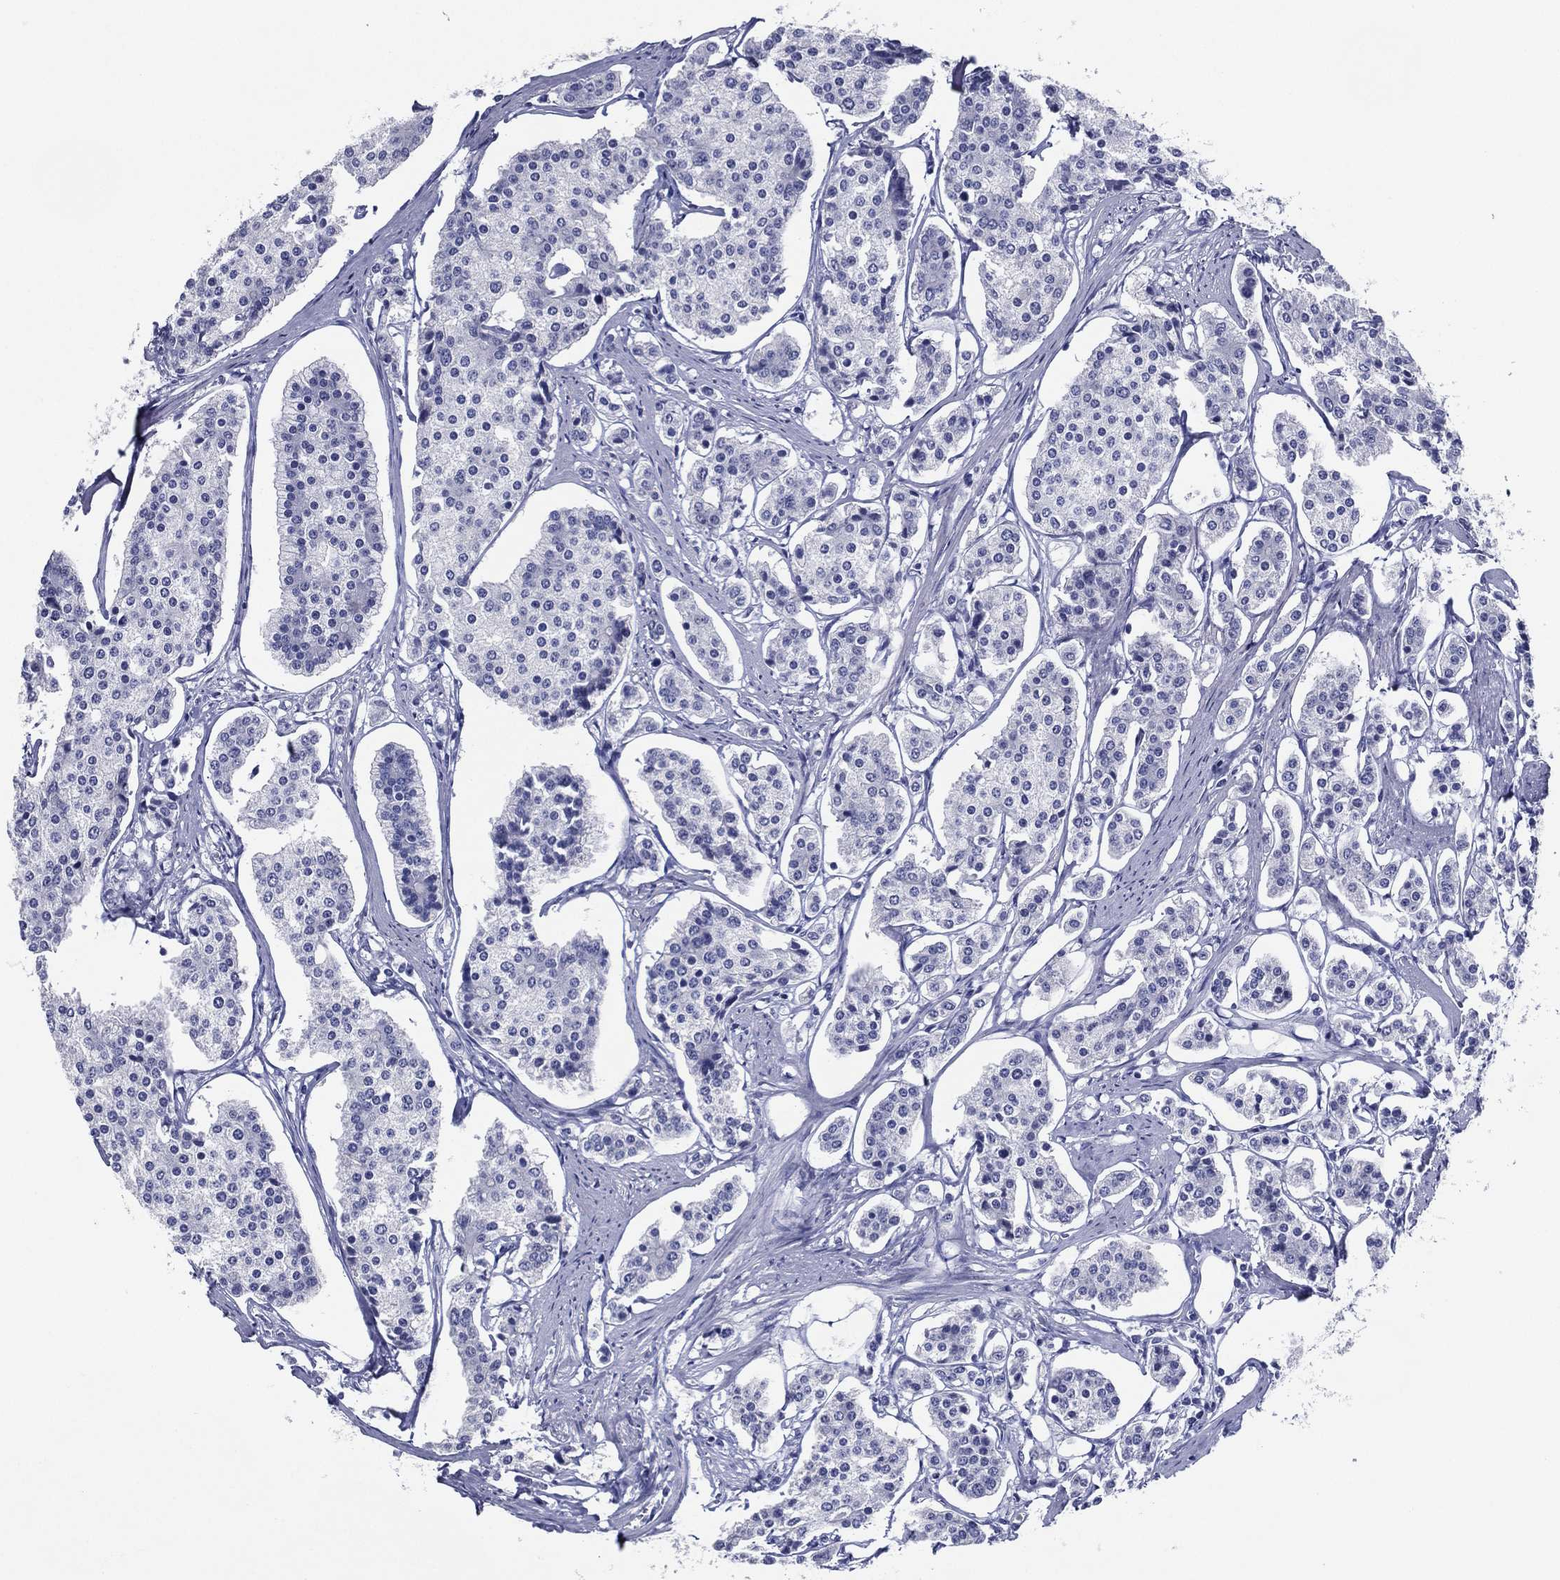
{"staining": {"intensity": "negative", "quantity": "none", "location": "none"}, "tissue": "carcinoid", "cell_type": "Tumor cells", "image_type": "cancer", "snomed": [{"axis": "morphology", "description": "Carcinoid, malignant, NOS"}, {"axis": "topography", "description": "Small intestine"}], "caption": "The IHC image has no significant staining in tumor cells of carcinoid (malignant) tissue. Nuclei are stained in blue.", "gene": "TFAP2A", "patient": {"sex": "female", "age": 65}}